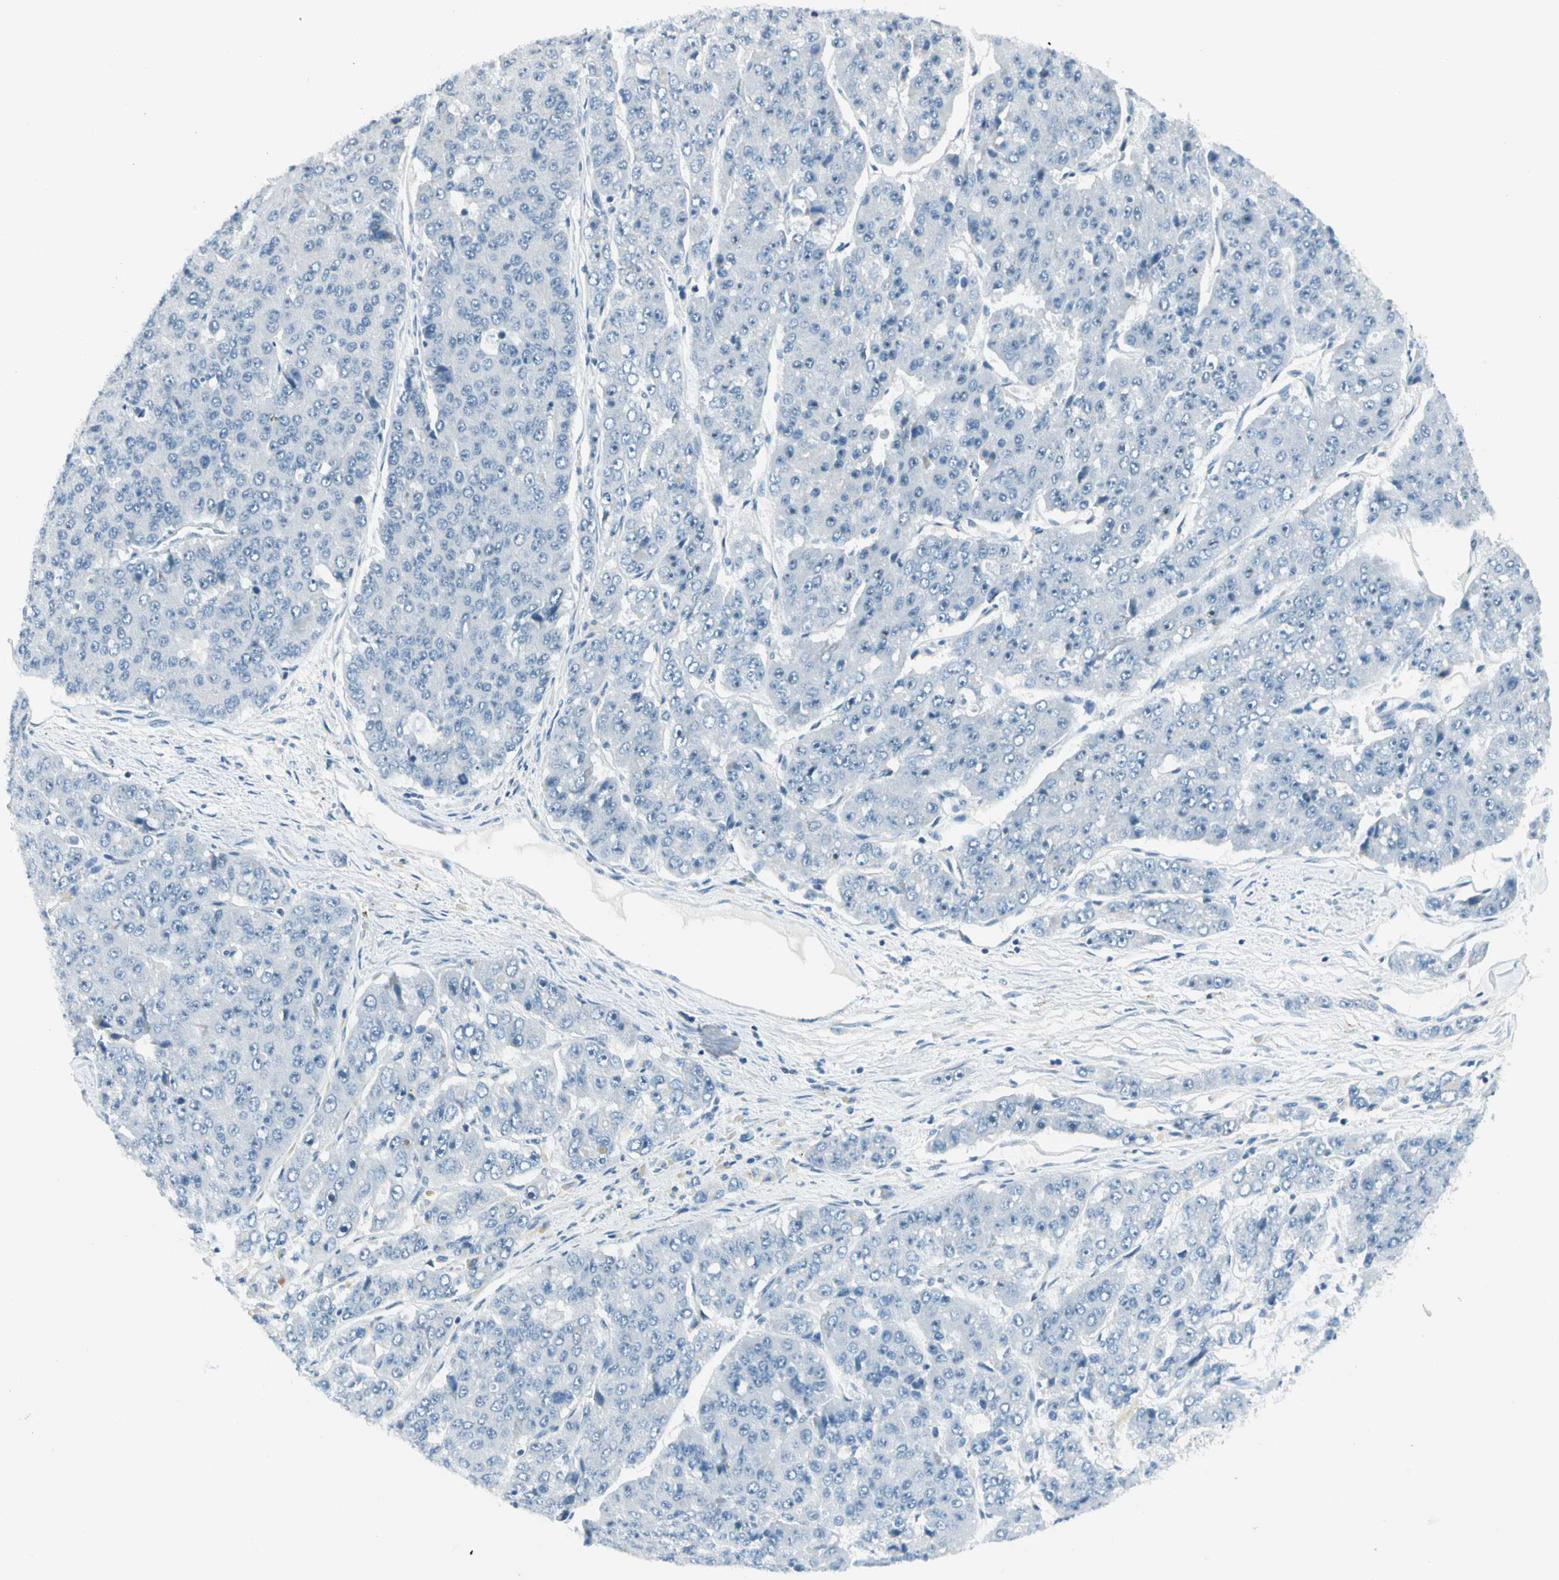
{"staining": {"intensity": "negative", "quantity": "none", "location": "none"}, "tissue": "pancreatic cancer", "cell_type": "Tumor cells", "image_type": "cancer", "snomed": [{"axis": "morphology", "description": "Adenocarcinoma, NOS"}, {"axis": "topography", "description": "Pancreas"}], "caption": "Human pancreatic adenocarcinoma stained for a protein using immunohistochemistry reveals no staining in tumor cells.", "gene": "ZSCAN1", "patient": {"sex": "male", "age": 50}}